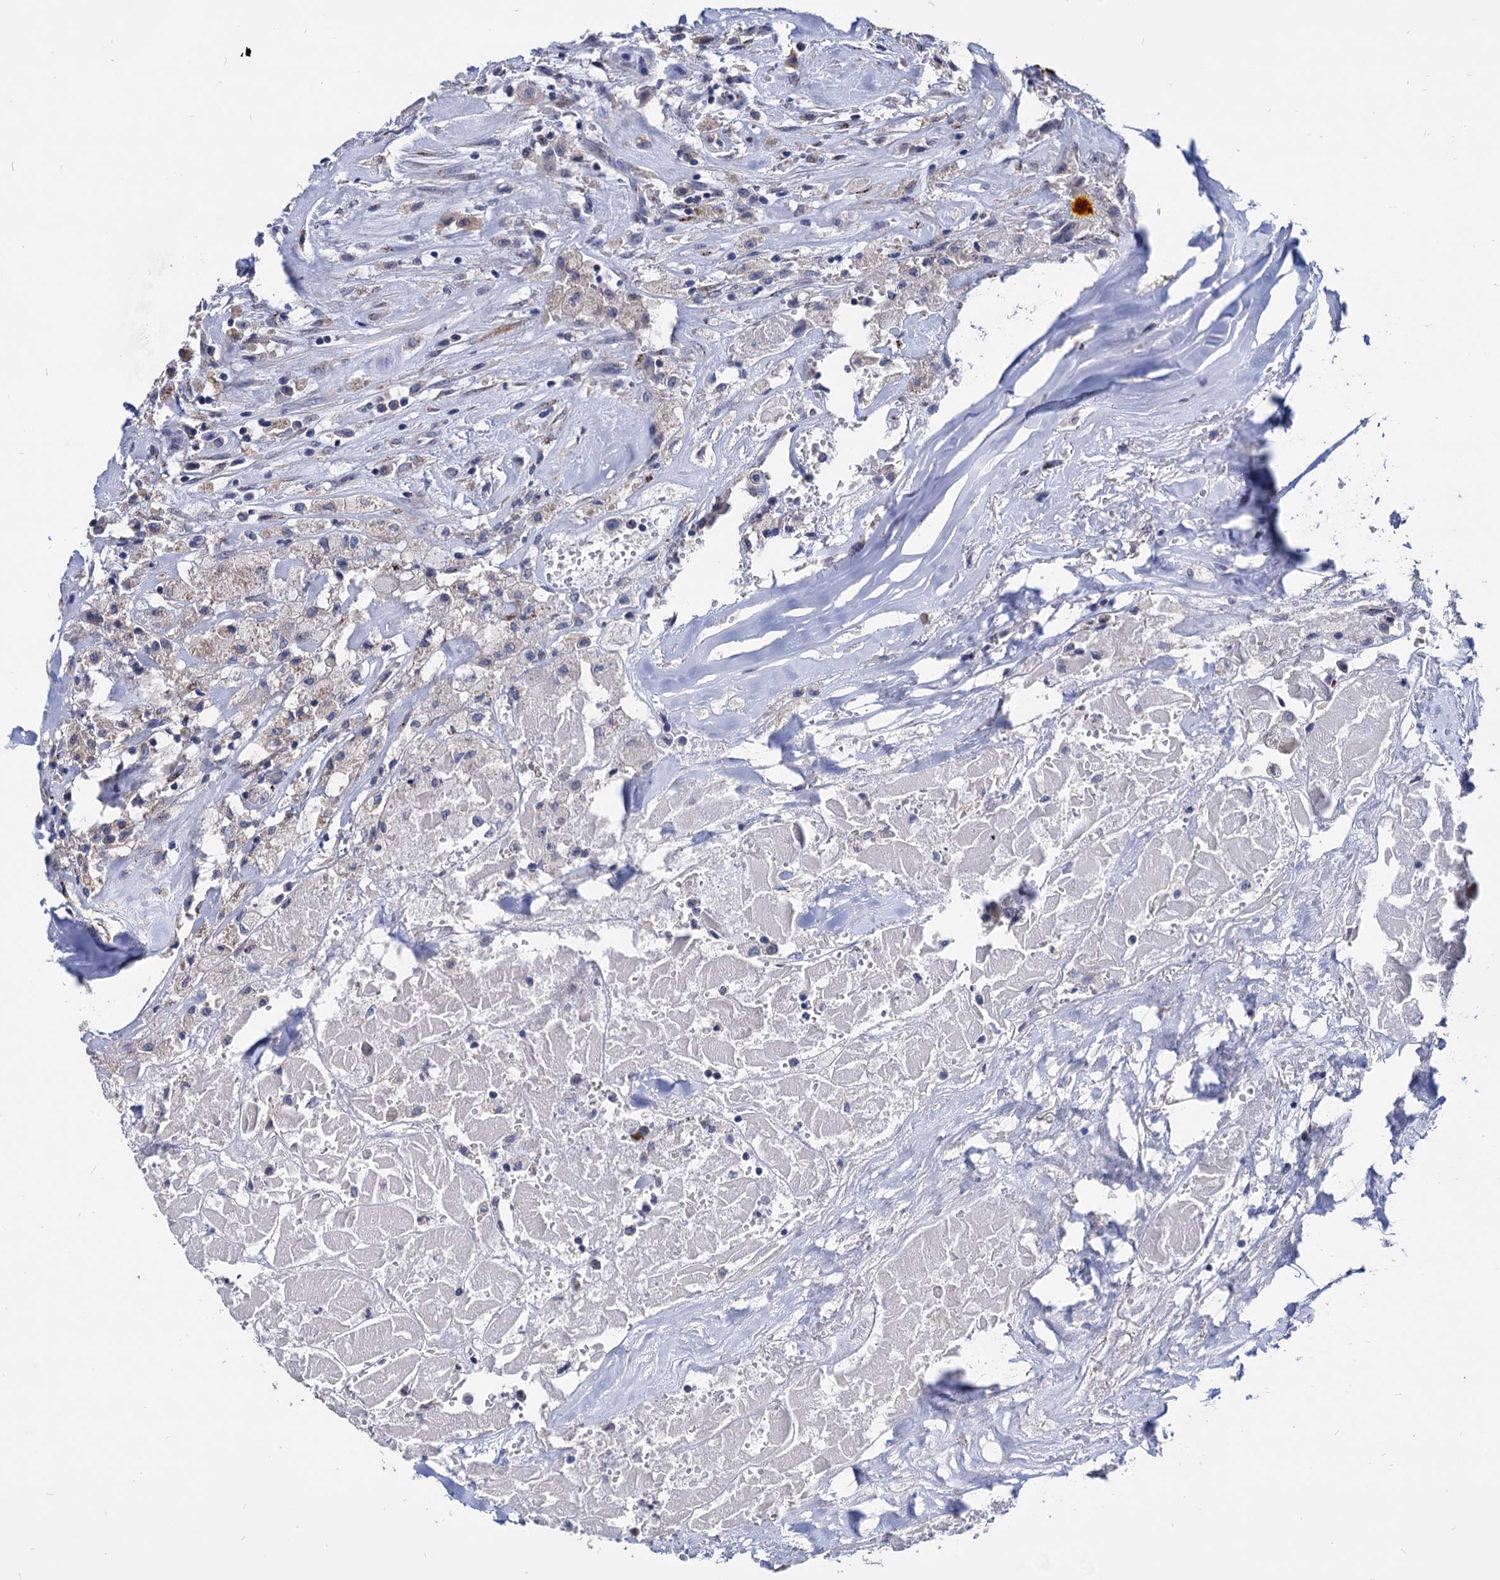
{"staining": {"intensity": "negative", "quantity": "none", "location": "none"}, "tissue": "thyroid cancer", "cell_type": "Tumor cells", "image_type": "cancer", "snomed": [{"axis": "morphology", "description": "Papillary adenocarcinoma, NOS"}, {"axis": "topography", "description": "Thyroid gland"}], "caption": "Human papillary adenocarcinoma (thyroid) stained for a protein using immunohistochemistry exhibits no staining in tumor cells.", "gene": "ESD", "patient": {"sex": "female", "age": 59}}